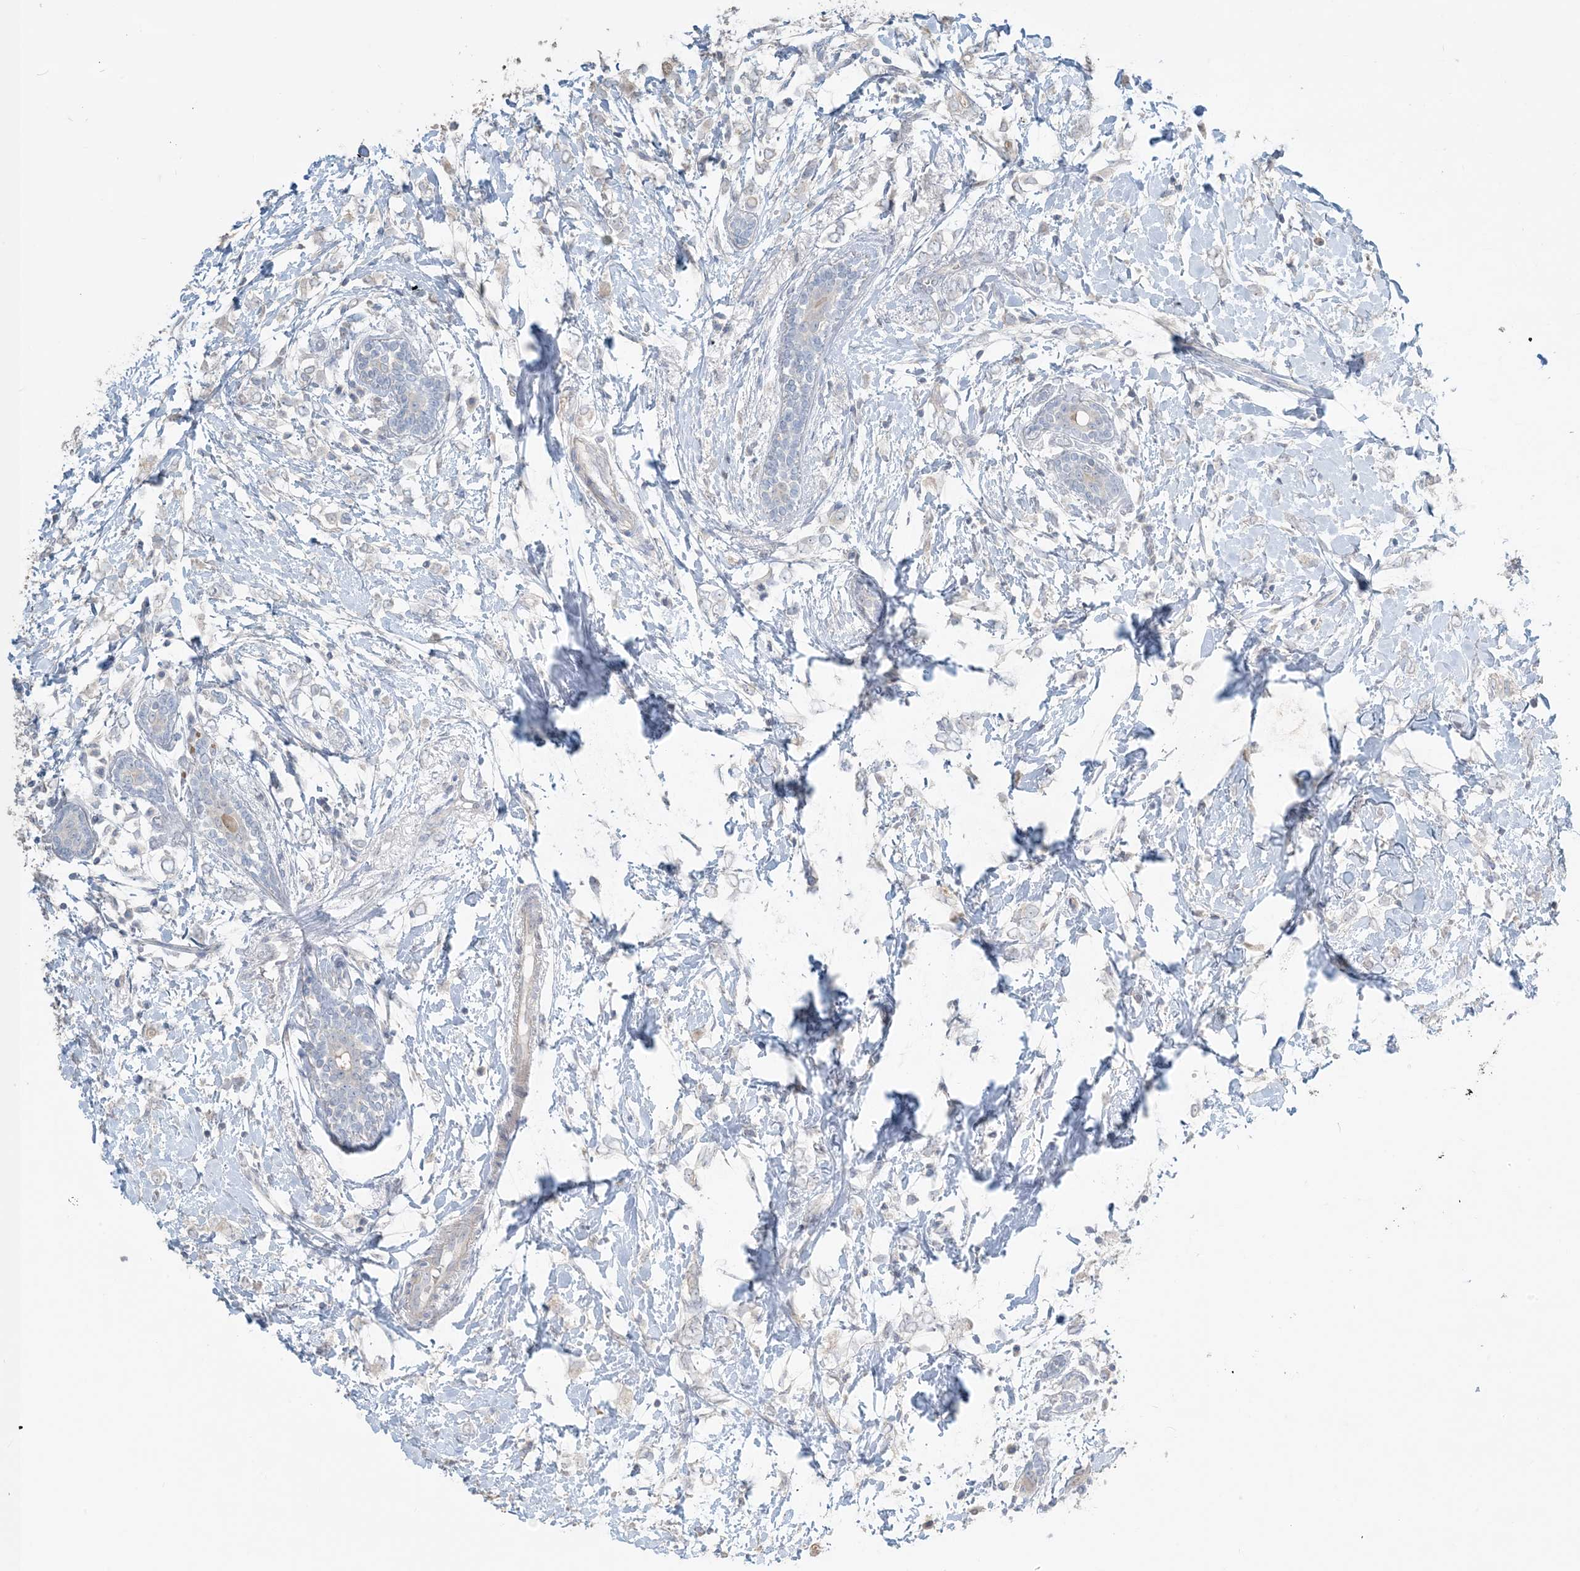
{"staining": {"intensity": "negative", "quantity": "none", "location": "none"}, "tissue": "breast cancer", "cell_type": "Tumor cells", "image_type": "cancer", "snomed": [{"axis": "morphology", "description": "Normal tissue, NOS"}, {"axis": "morphology", "description": "Lobular carcinoma"}, {"axis": "topography", "description": "Breast"}], "caption": "Immunohistochemical staining of human breast lobular carcinoma shows no significant staining in tumor cells.", "gene": "NPHS2", "patient": {"sex": "female", "age": 47}}